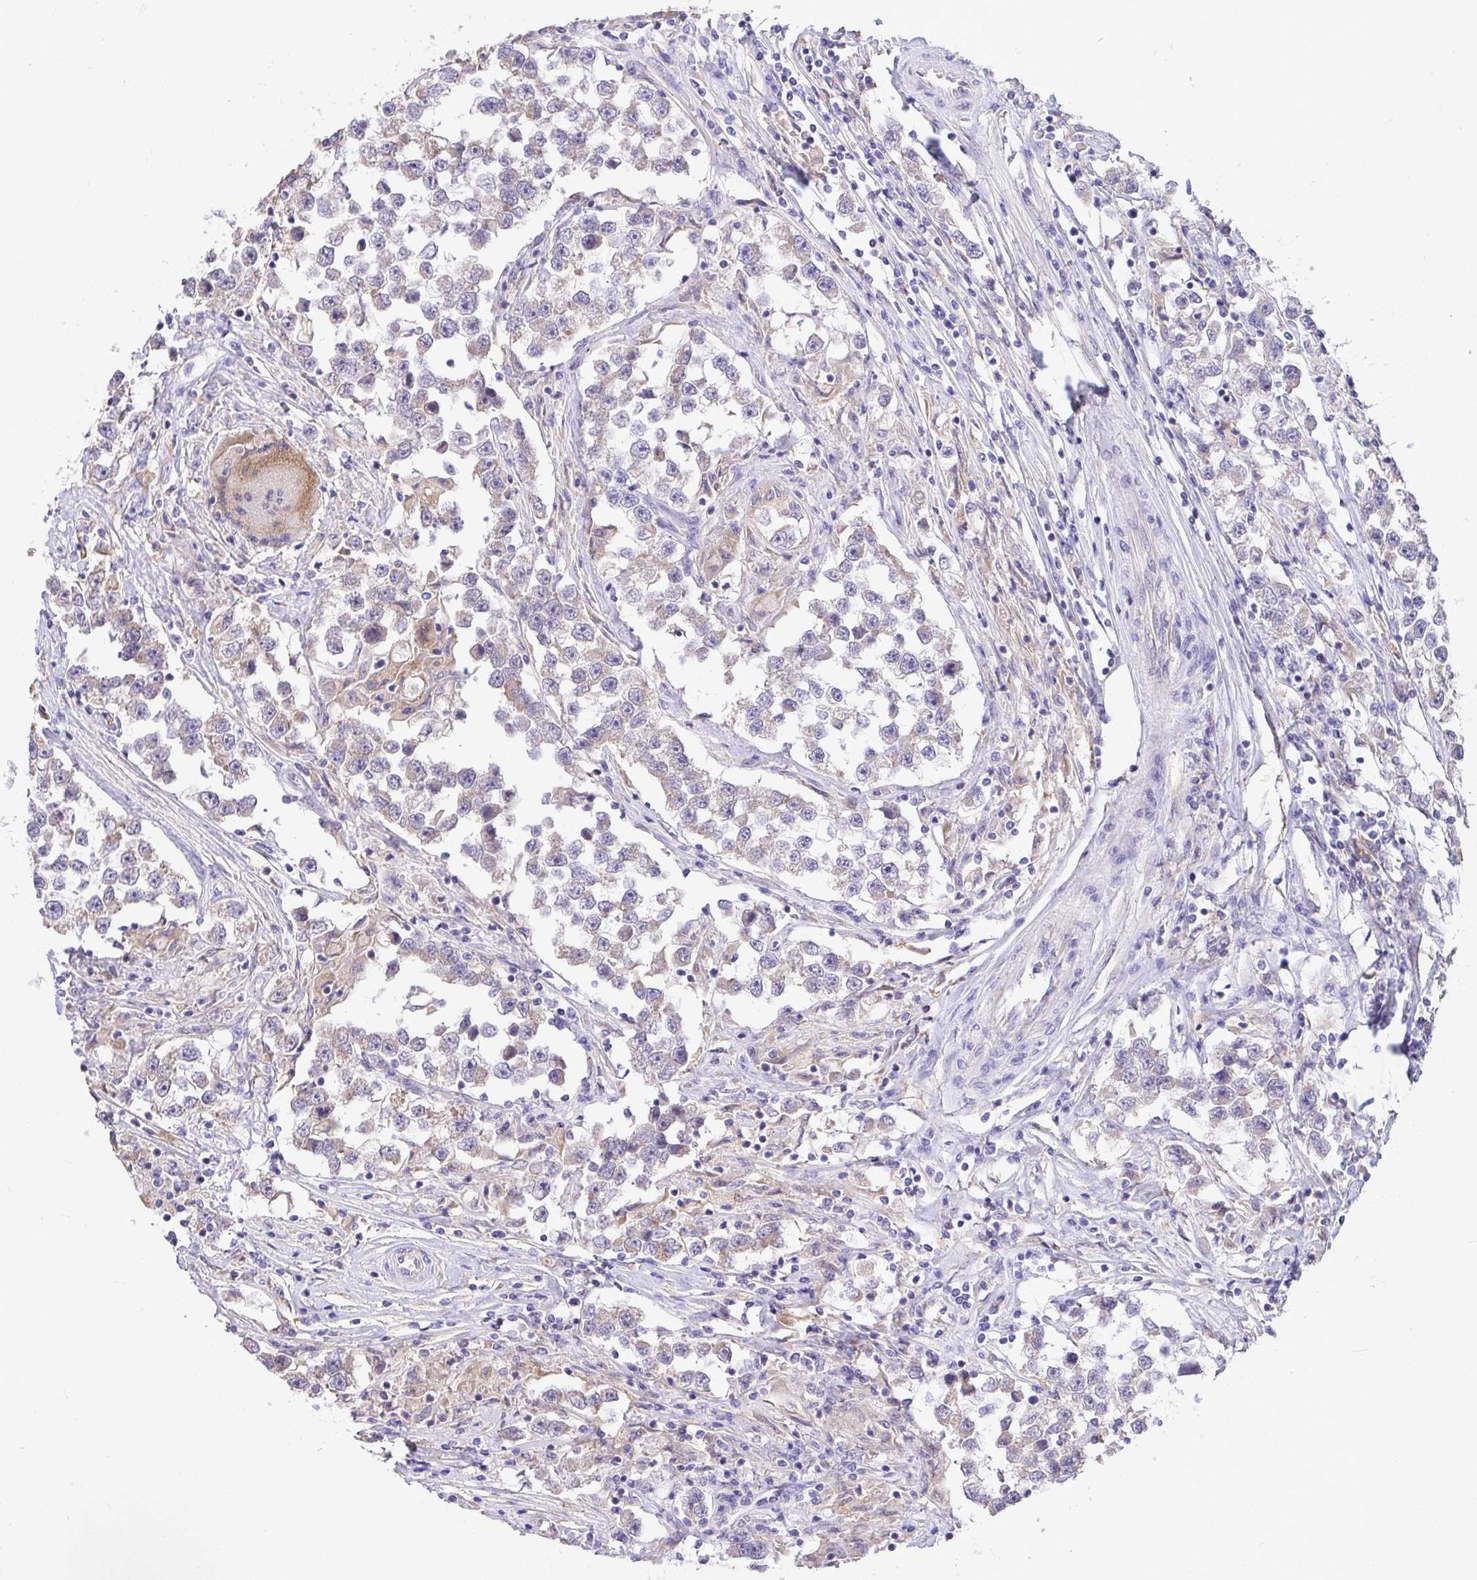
{"staining": {"intensity": "weak", "quantity": "<25%", "location": "cytoplasmic/membranous"}, "tissue": "testis cancer", "cell_type": "Tumor cells", "image_type": "cancer", "snomed": [{"axis": "morphology", "description": "Seminoma, NOS"}, {"axis": "topography", "description": "Testis"}], "caption": "Seminoma (testis) stained for a protein using IHC reveals no positivity tumor cells.", "gene": "MPC2", "patient": {"sex": "male", "age": 46}}